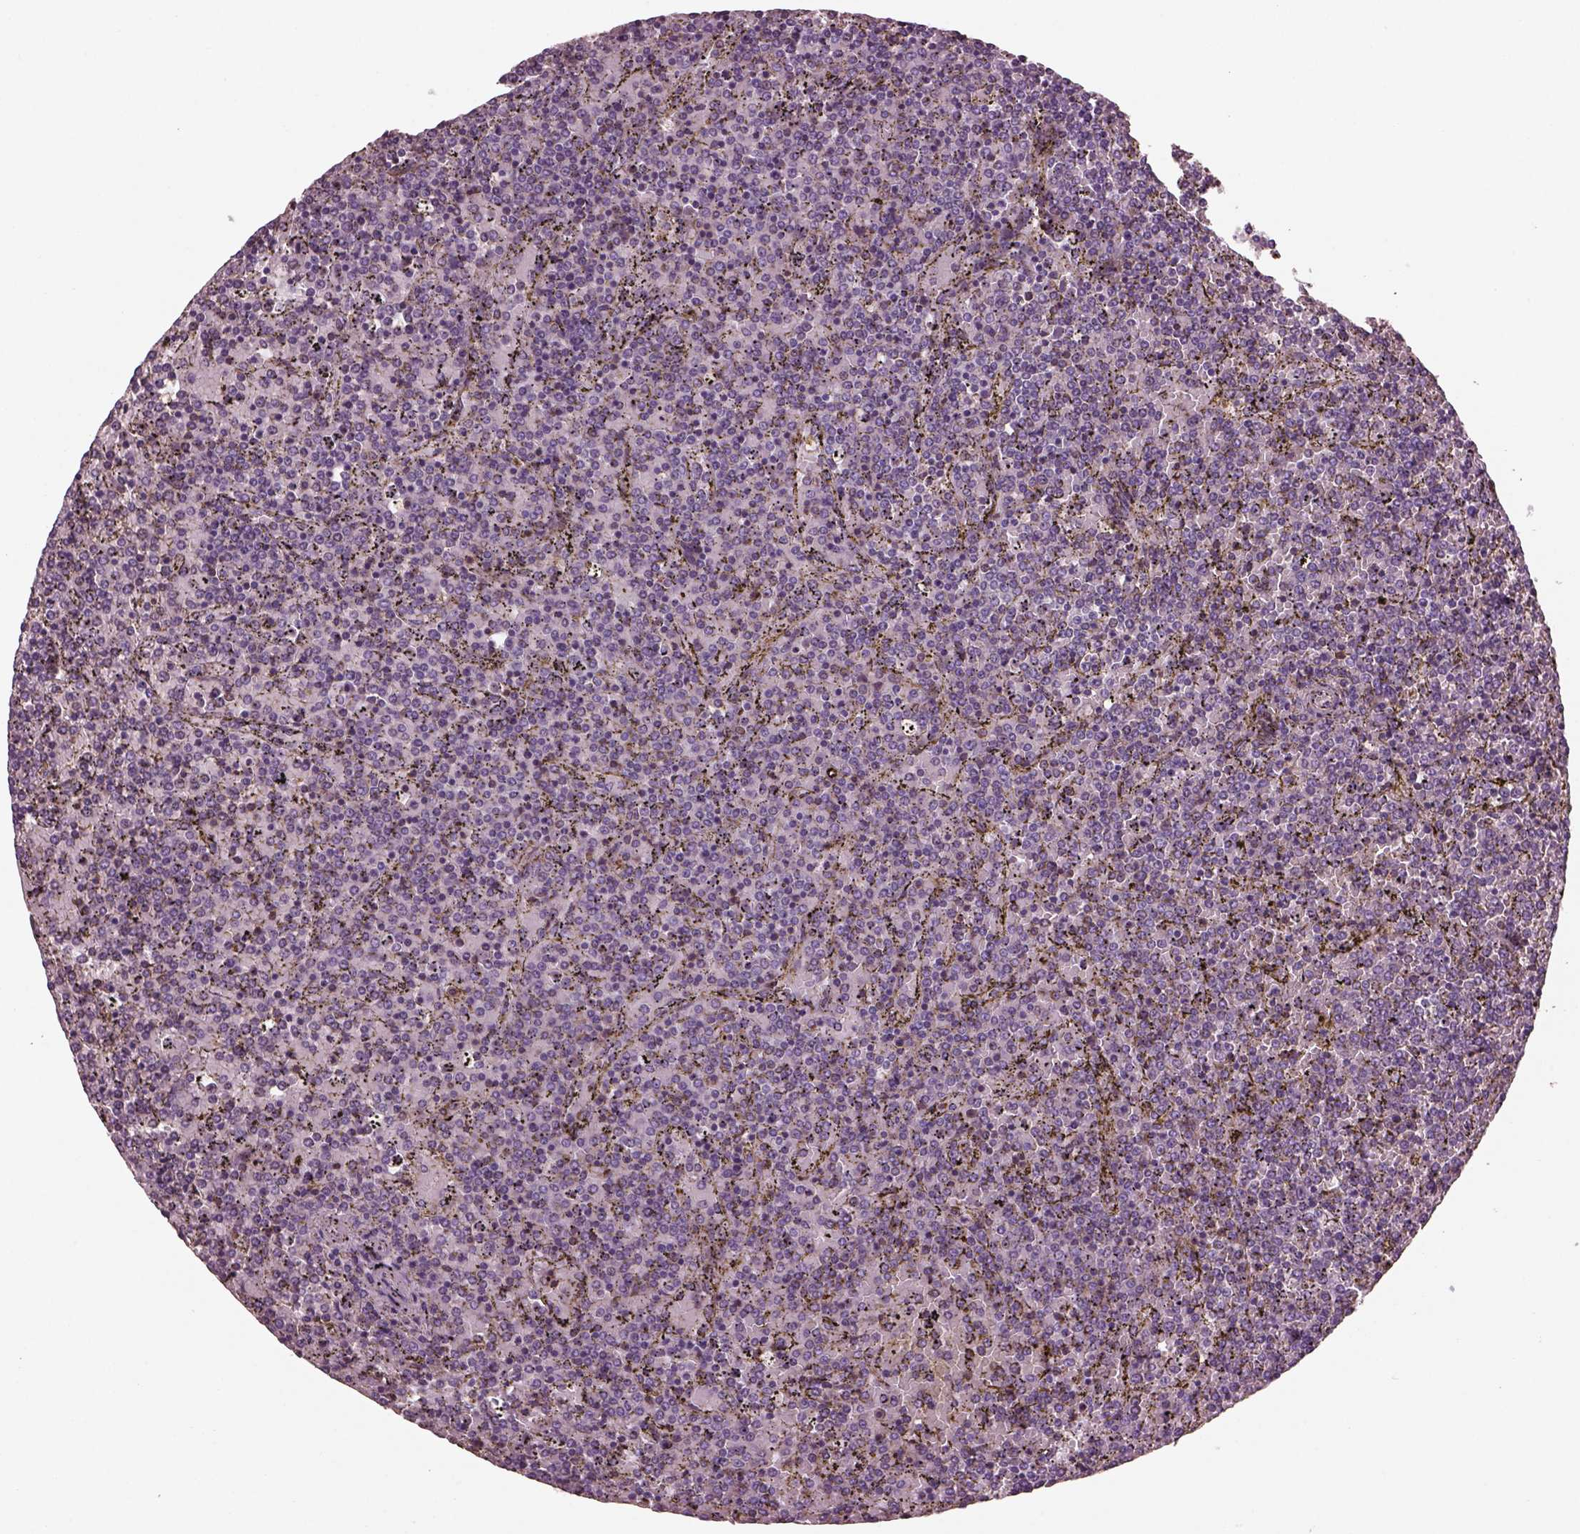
{"staining": {"intensity": "negative", "quantity": "none", "location": "none"}, "tissue": "lymphoma", "cell_type": "Tumor cells", "image_type": "cancer", "snomed": [{"axis": "morphology", "description": "Malignant lymphoma, non-Hodgkin's type, Low grade"}, {"axis": "topography", "description": "Spleen"}], "caption": "A photomicrograph of human lymphoma is negative for staining in tumor cells. (DAB immunohistochemistry (IHC) visualized using brightfield microscopy, high magnification).", "gene": "SRI", "patient": {"sex": "female", "age": 77}}